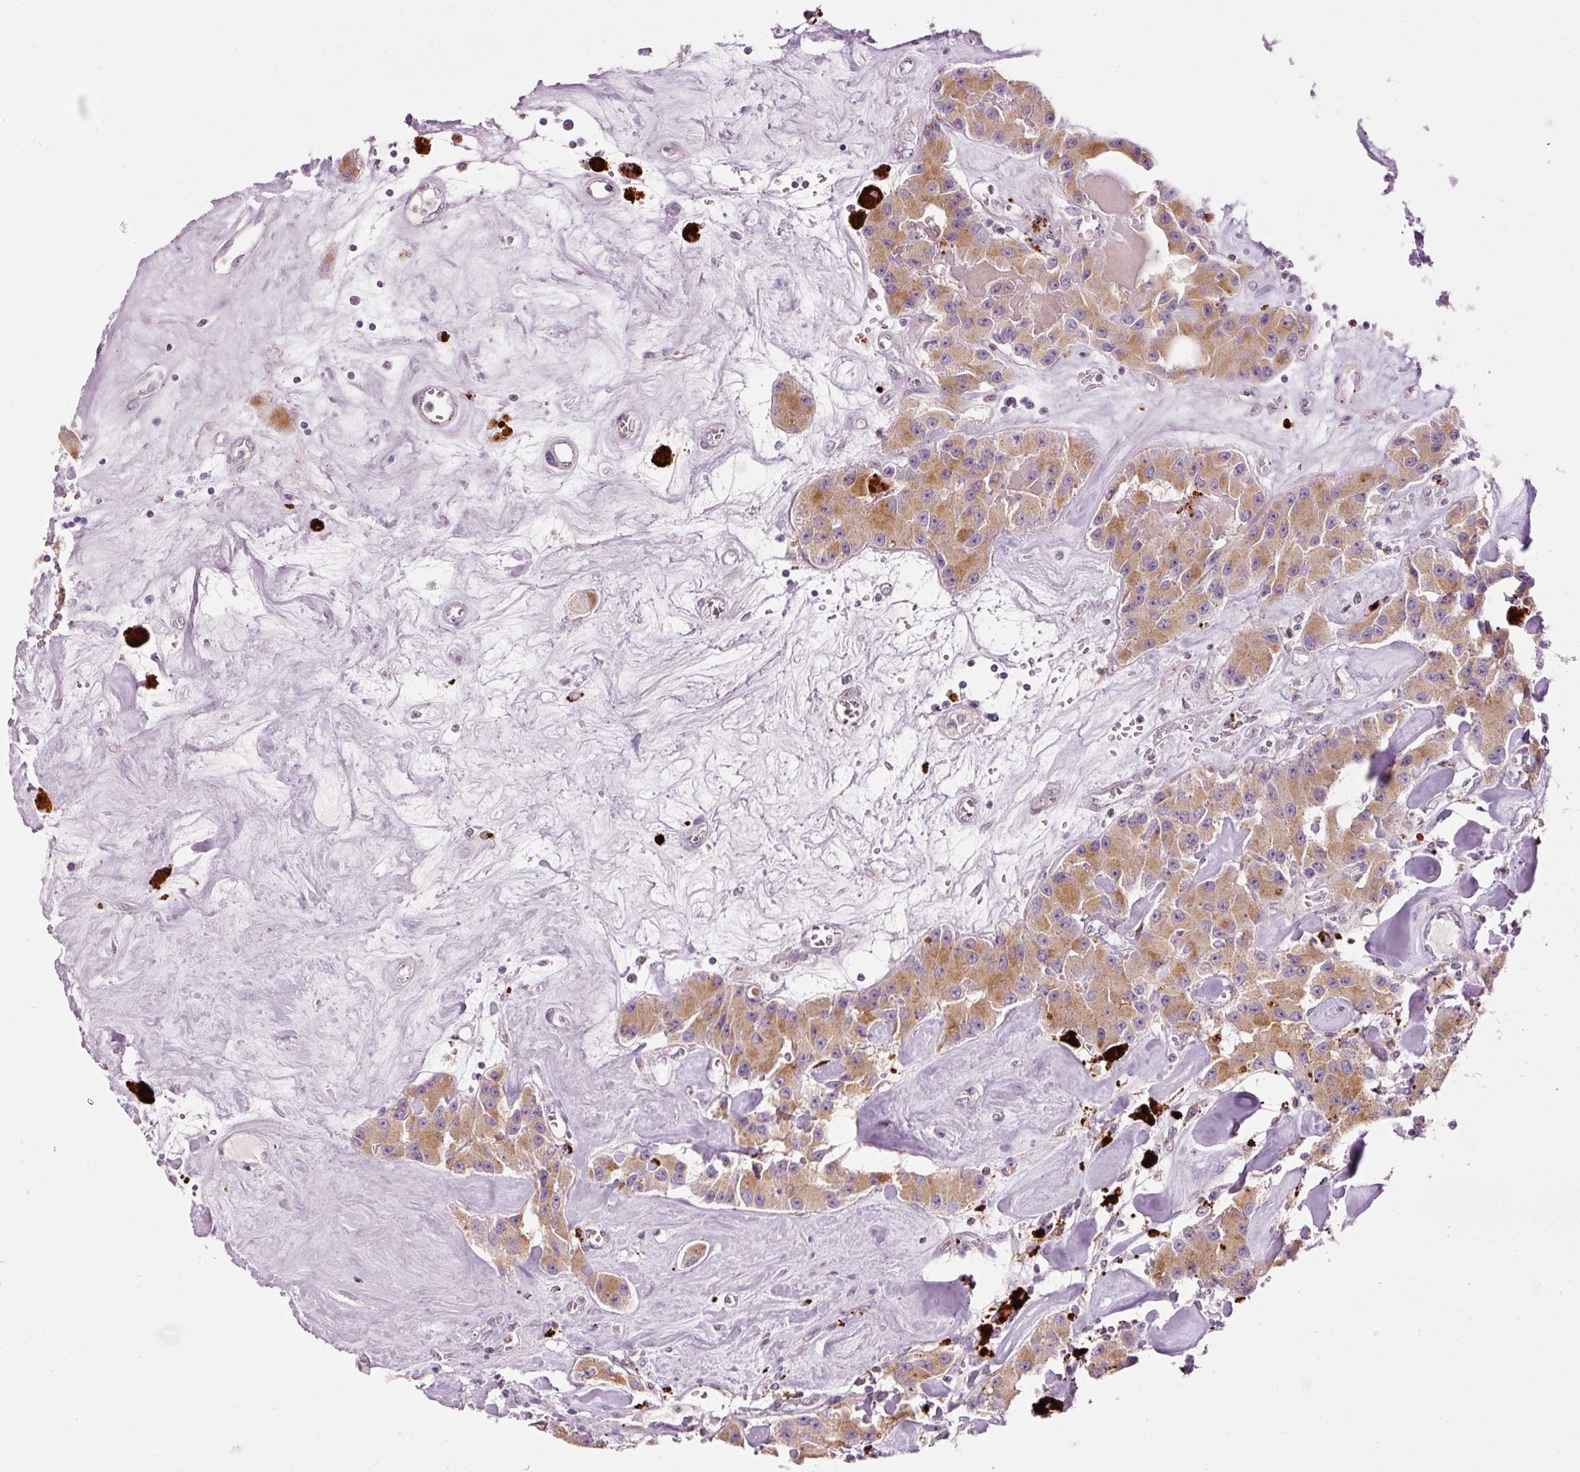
{"staining": {"intensity": "weak", "quantity": ">75%", "location": "cytoplasmic/membranous"}, "tissue": "carcinoid", "cell_type": "Tumor cells", "image_type": "cancer", "snomed": [{"axis": "morphology", "description": "Carcinoid, malignant, NOS"}, {"axis": "topography", "description": "Pancreas"}], "caption": "Carcinoid stained with a brown dye displays weak cytoplasmic/membranous positive positivity in approximately >75% of tumor cells.", "gene": "ZNF639", "patient": {"sex": "male", "age": 41}}